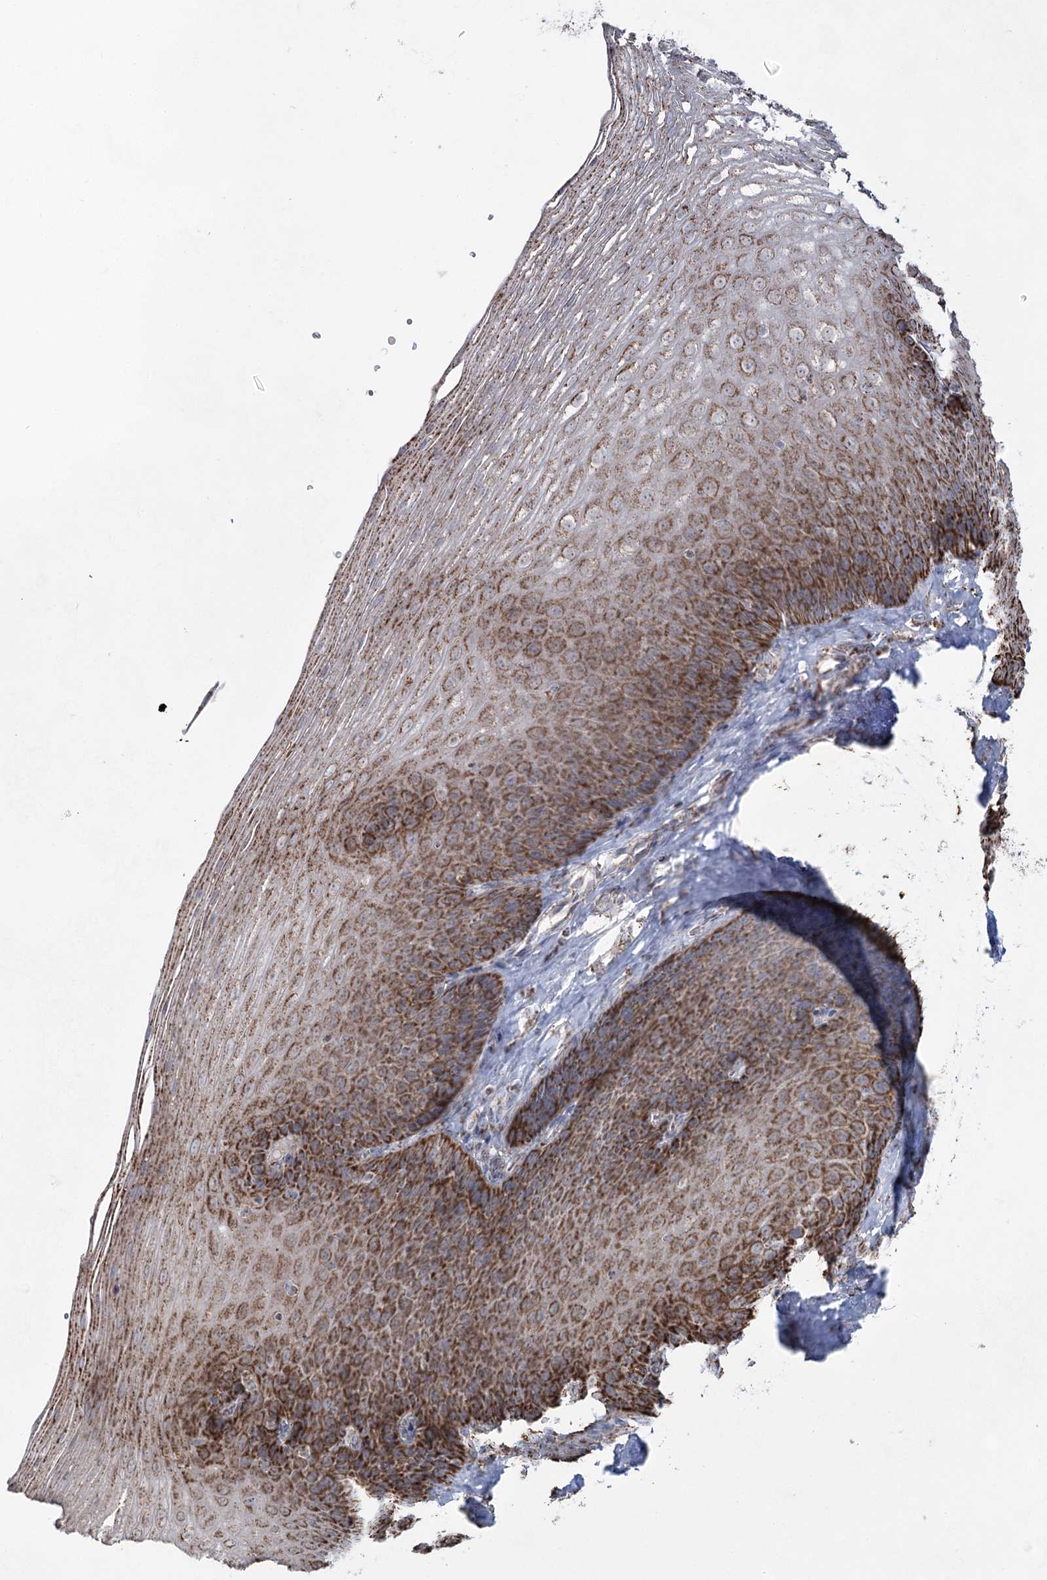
{"staining": {"intensity": "strong", "quantity": ">75%", "location": "cytoplasmic/membranous"}, "tissue": "esophagus", "cell_type": "Squamous epithelial cells", "image_type": "normal", "snomed": [{"axis": "morphology", "description": "Normal tissue, NOS"}, {"axis": "topography", "description": "Esophagus"}], "caption": "Protein staining of normal esophagus reveals strong cytoplasmic/membranous positivity in approximately >75% of squamous epithelial cells. (DAB (3,3'-diaminobenzidine) IHC with brightfield microscopy, high magnification).", "gene": "CWF19L1", "patient": {"sex": "female", "age": 66}}